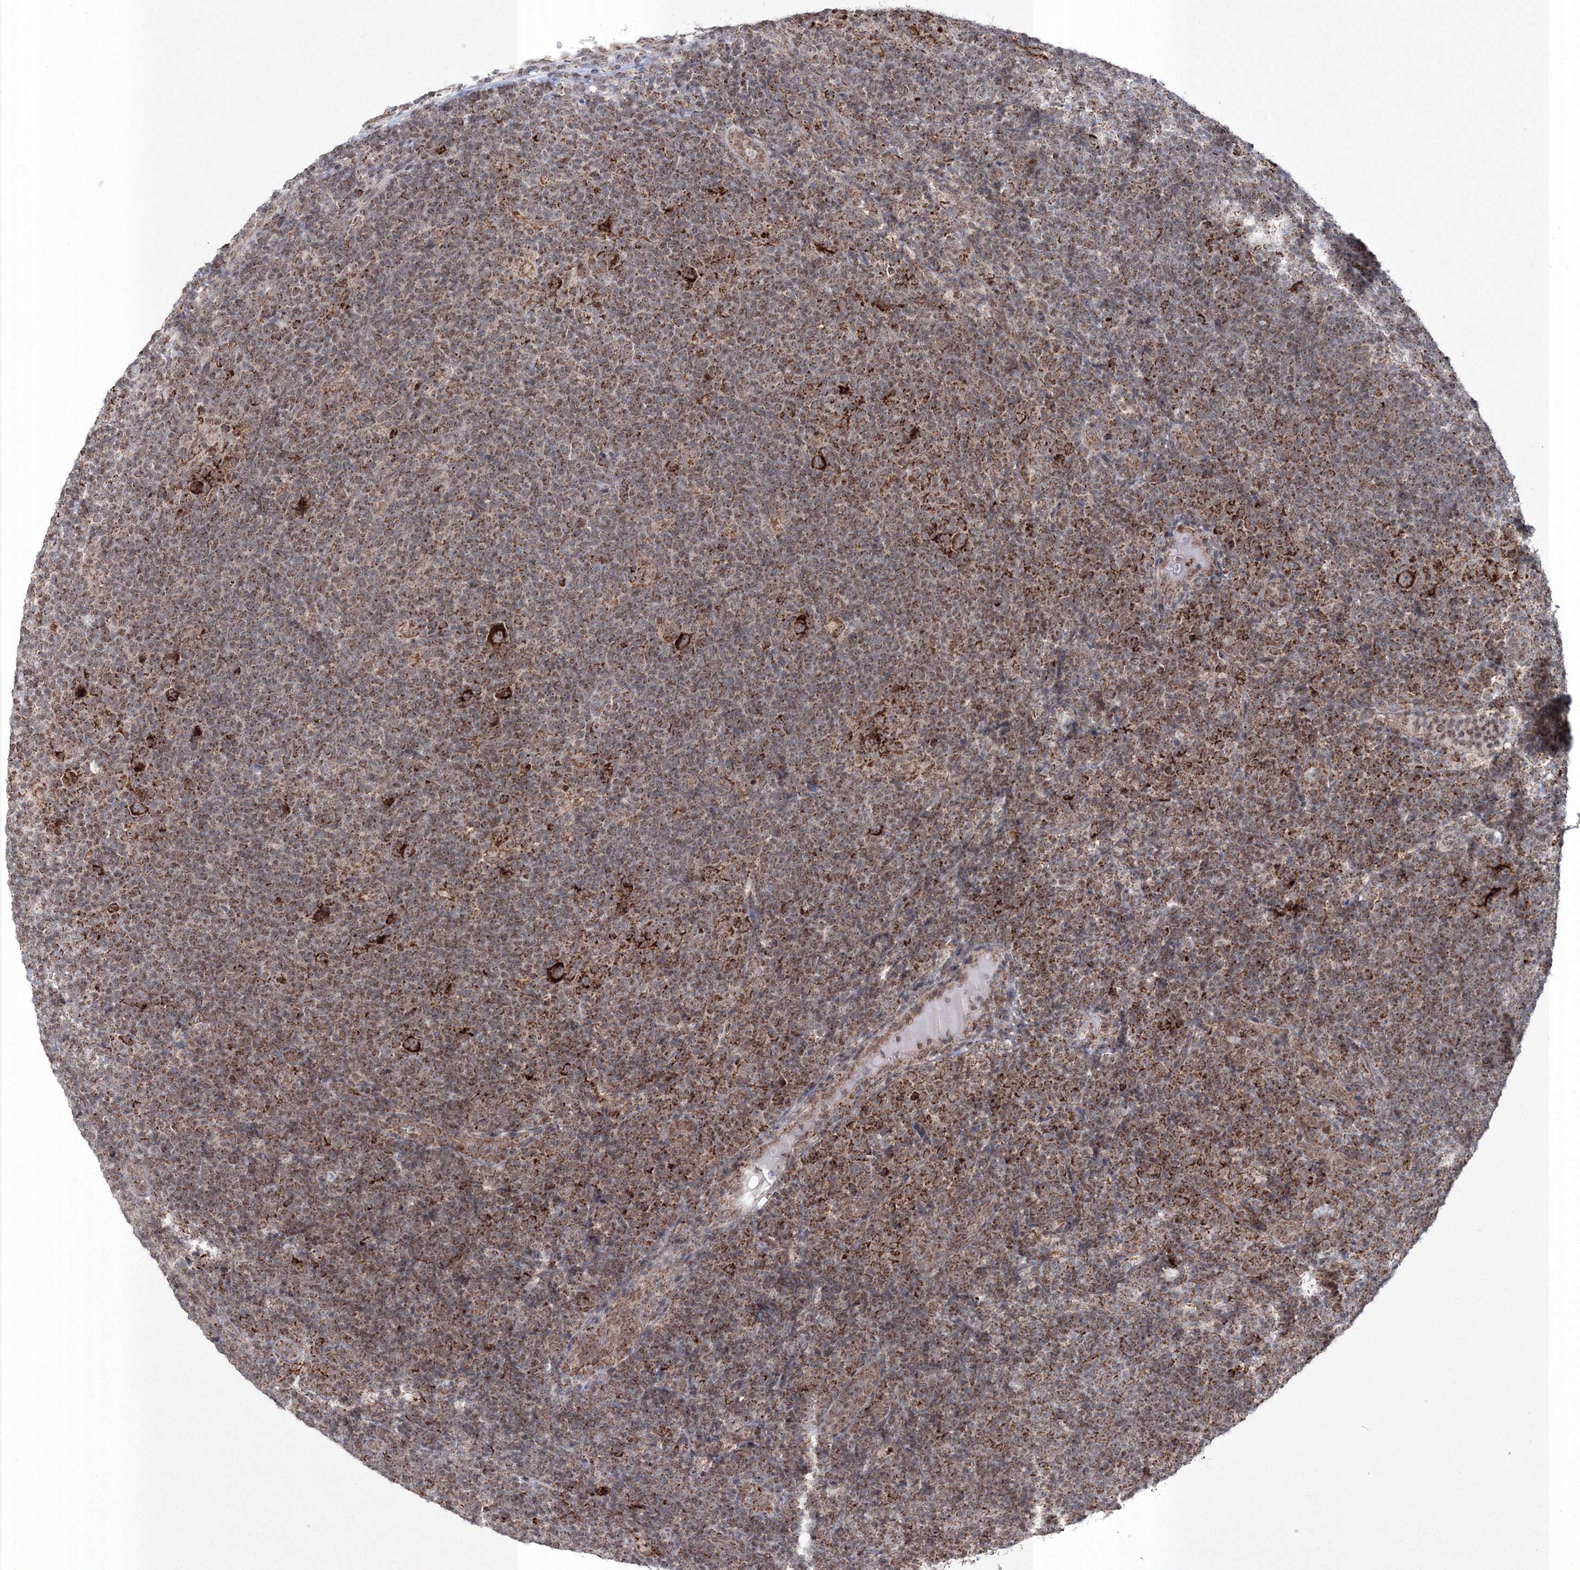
{"staining": {"intensity": "strong", "quantity": ">75%", "location": "cytoplasmic/membranous"}, "tissue": "lymphoma", "cell_type": "Tumor cells", "image_type": "cancer", "snomed": [{"axis": "morphology", "description": "Hodgkin's disease, NOS"}, {"axis": "topography", "description": "Lymph node"}], "caption": "Immunohistochemical staining of lymphoma displays strong cytoplasmic/membranous protein expression in about >75% of tumor cells.", "gene": "GRSF1", "patient": {"sex": "female", "age": 57}}